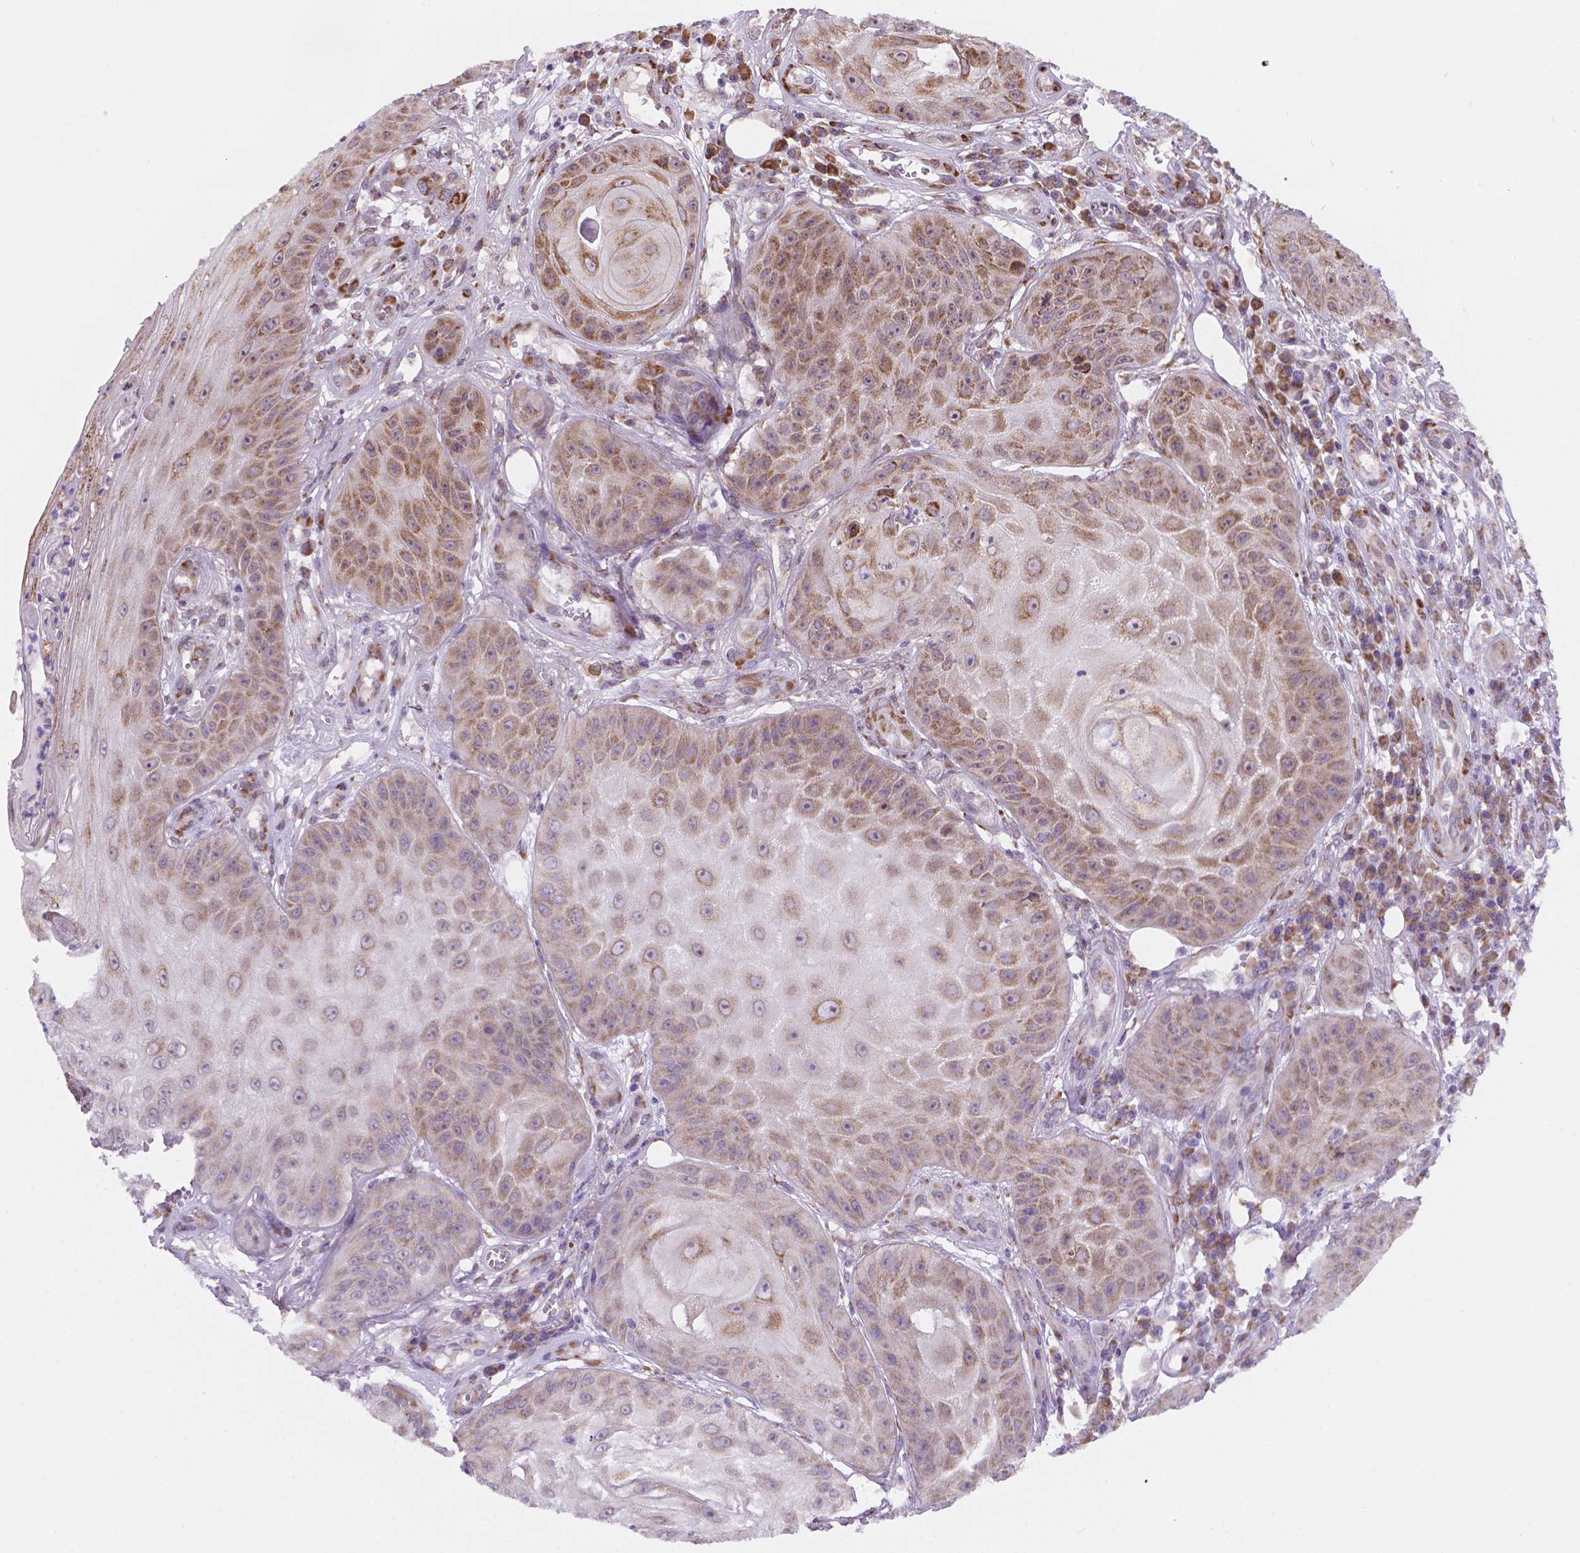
{"staining": {"intensity": "moderate", "quantity": ">75%", "location": "cytoplasmic/membranous"}, "tissue": "skin cancer", "cell_type": "Tumor cells", "image_type": "cancer", "snomed": [{"axis": "morphology", "description": "Squamous cell carcinoma, NOS"}, {"axis": "topography", "description": "Skin"}], "caption": "This is a micrograph of IHC staining of skin cancer (squamous cell carcinoma), which shows moderate positivity in the cytoplasmic/membranous of tumor cells.", "gene": "FNIP1", "patient": {"sex": "male", "age": 70}}